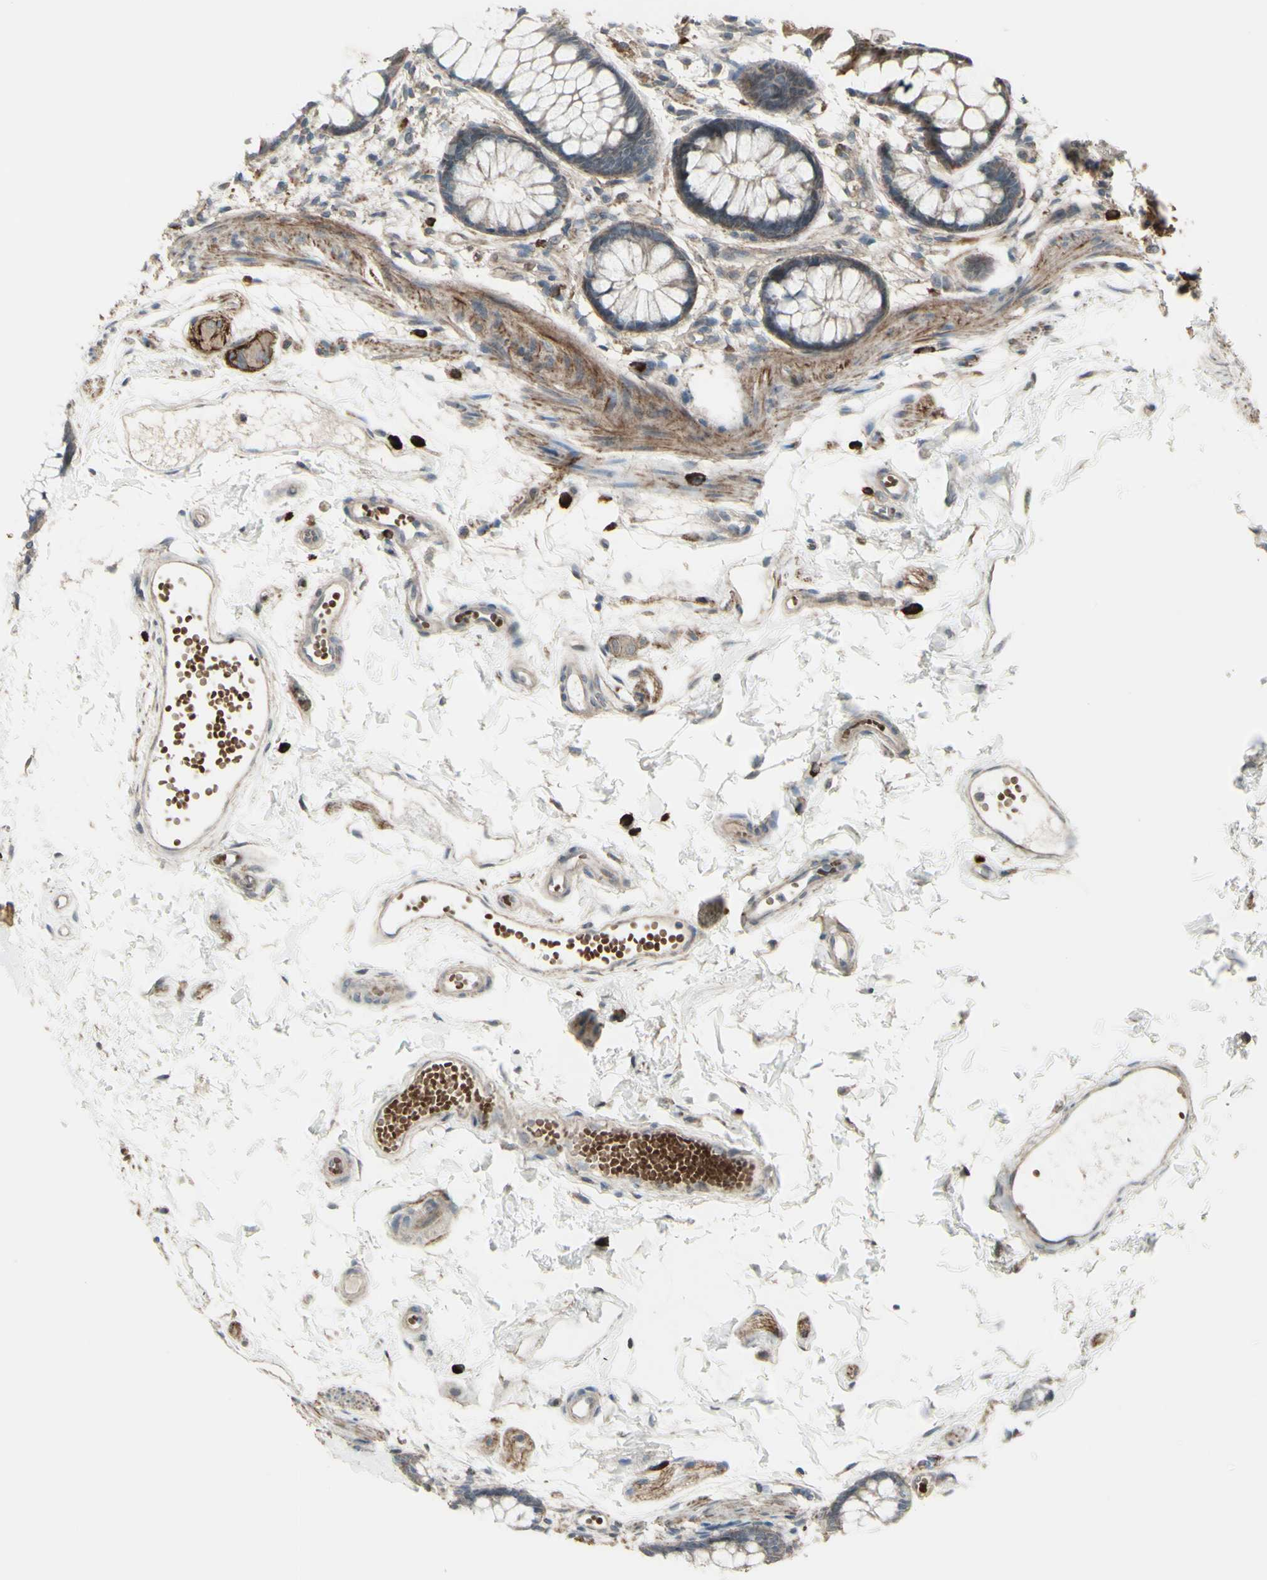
{"staining": {"intensity": "weak", "quantity": ">75%", "location": "cytoplasmic/membranous"}, "tissue": "rectum", "cell_type": "Glandular cells", "image_type": "normal", "snomed": [{"axis": "morphology", "description": "Normal tissue, NOS"}, {"axis": "topography", "description": "Rectum"}], "caption": "Approximately >75% of glandular cells in normal rectum display weak cytoplasmic/membranous protein positivity as visualized by brown immunohistochemical staining.", "gene": "GRAMD1B", "patient": {"sex": "female", "age": 66}}